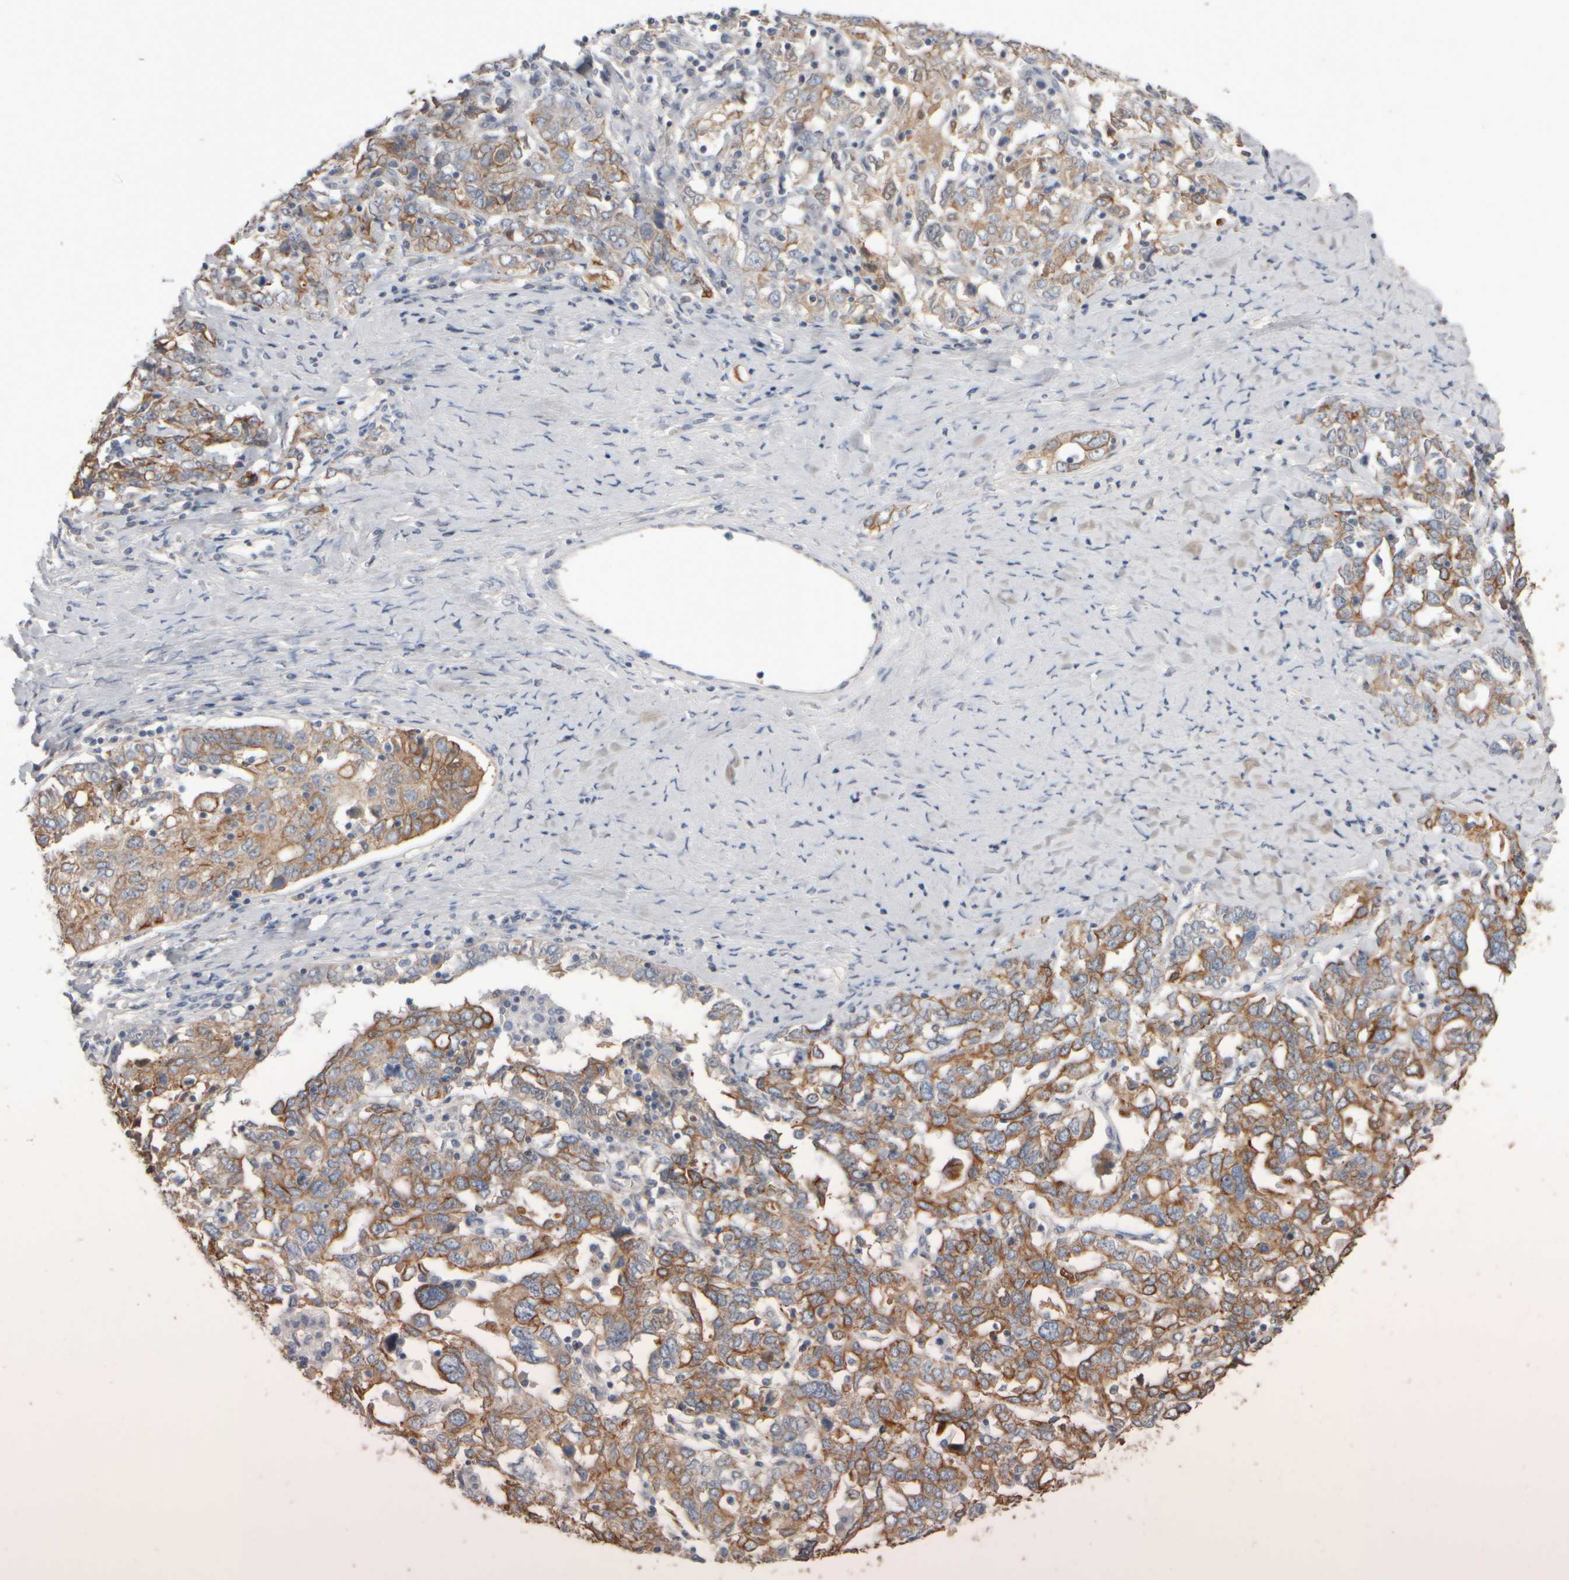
{"staining": {"intensity": "moderate", "quantity": ">75%", "location": "cytoplasmic/membranous"}, "tissue": "ovarian cancer", "cell_type": "Tumor cells", "image_type": "cancer", "snomed": [{"axis": "morphology", "description": "Carcinoma, endometroid"}, {"axis": "topography", "description": "Ovary"}], "caption": "Brown immunohistochemical staining in human ovarian endometroid carcinoma shows moderate cytoplasmic/membranous expression in about >75% of tumor cells.", "gene": "EPHX2", "patient": {"sex": "female", "age": 62}}